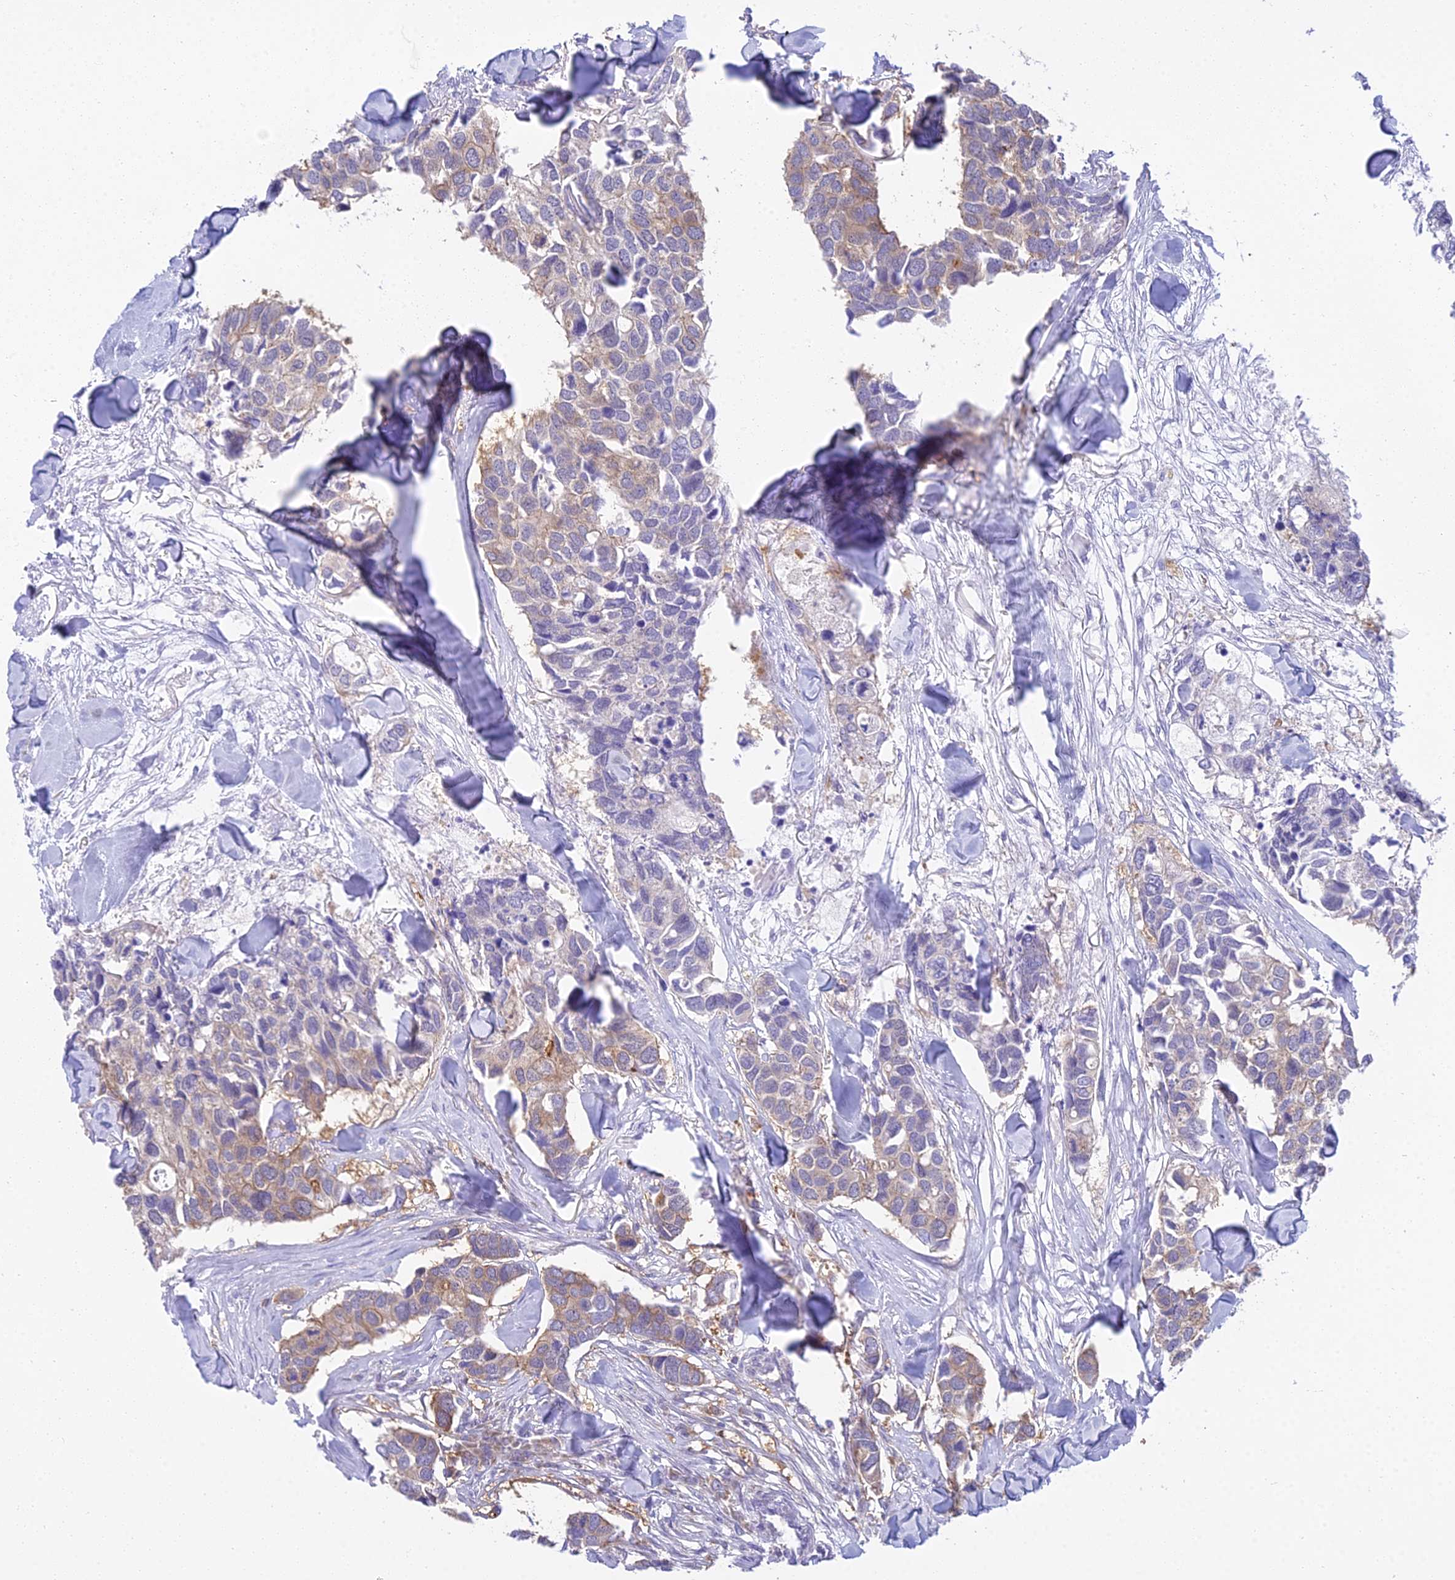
{"staining": {"intensity": "weak", "quantity": "25%-75%", "location": "cytoplasmic/membranous"}, "tissue": "breast cancer", "cell_type": "Tumor cells", "image_type": "cancer", "snomed": [{"axis": "morphology", "description": "Duct carcinoma"}, {"axis": "topography", "description": "Breast"}], "caption": "Breast intraductal carcinoma tissue reveals weak cytoplasmic/membranous expression in about 25%-75% of tumor cells Nuclei are stained in blue.", "gene": "UBE2G1", "patient": {"sex": "female", "age": 83}}